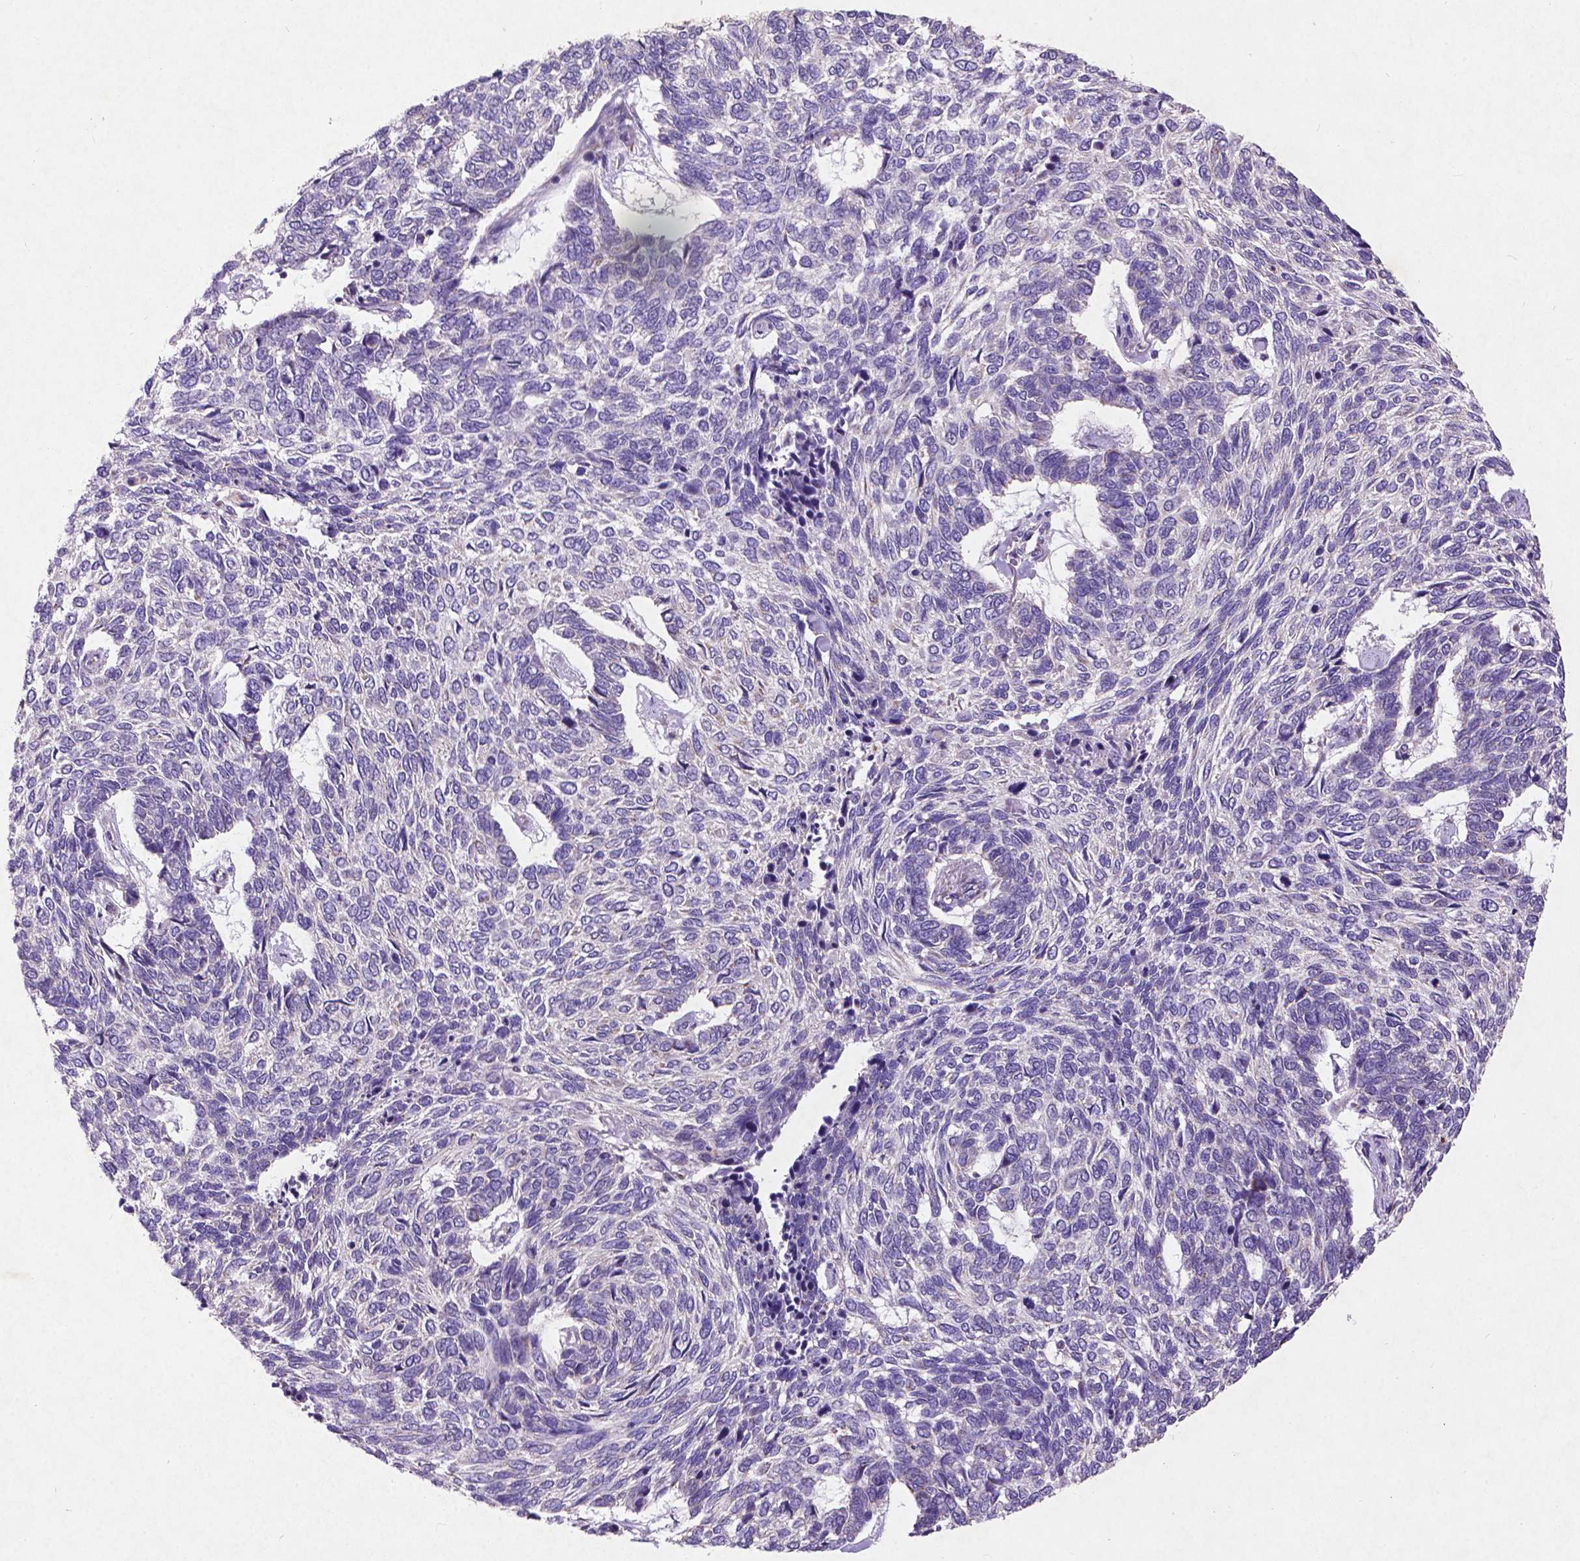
{"staining": {"intensity": "negative", "quantity": "none", "location": "none"}, "tissue": "skin cancer", "cell_type": "Tumor cells", "image_type": "cancer", "snomed": [{"axis": "morphology", "description": "Basal cell carcinoma"}, {"axis": "topography", "description": "Skin"}], "caption": "This is a image of immunohistochemistry staining of basal cell carcinoma (skin), which shows no positivity in tumor cells.", "gene": "ATG4D", "patient": {"sex": "female", "age": 65}}